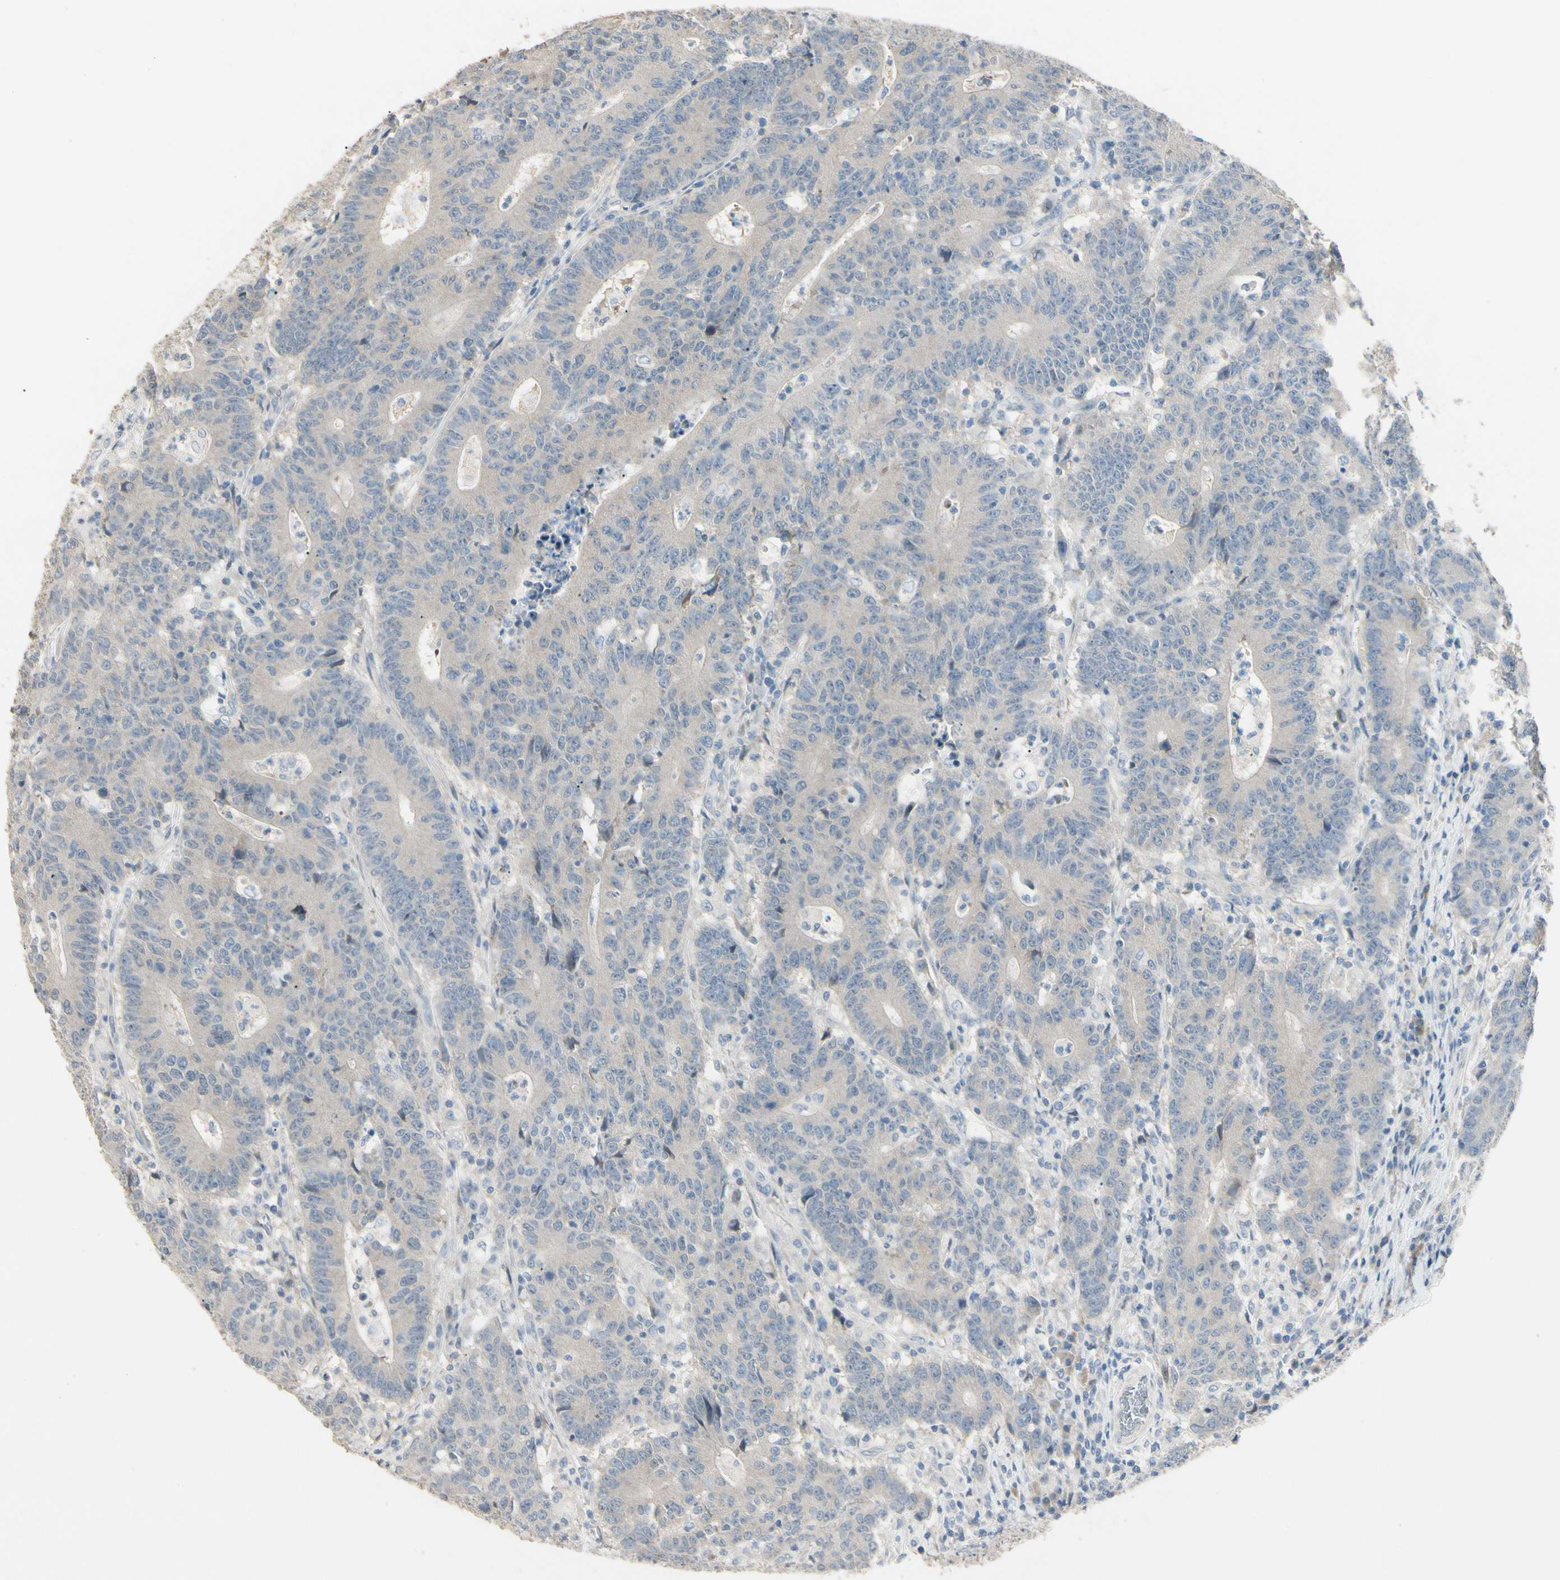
{"staining": {"intensity": "weak", "quantity": "<25%", "location": "cytoplasmic/membranous"}, "tissue": "colorectal cancer", "cell_type": "Tumor cells", "image_type": "cancer", "snomed": [{"axis": "morphology", "description": "Normal tissue, NOS"}, {"axis": "morphology", "description": "Adenocarcinoma, NOS"}, {"axis": "topography", "description": "Colon"}], "caption": "There is no significant staining in tumor cells of adenocarcinoma (colorectal). (DAB (3,3'-diaminobenzidine) immunohistochemistry (IHC) visualized using brightfield microscopy, high magnification).", "gene": "GNE", "patient": {"sex": "female", "age": 75}}